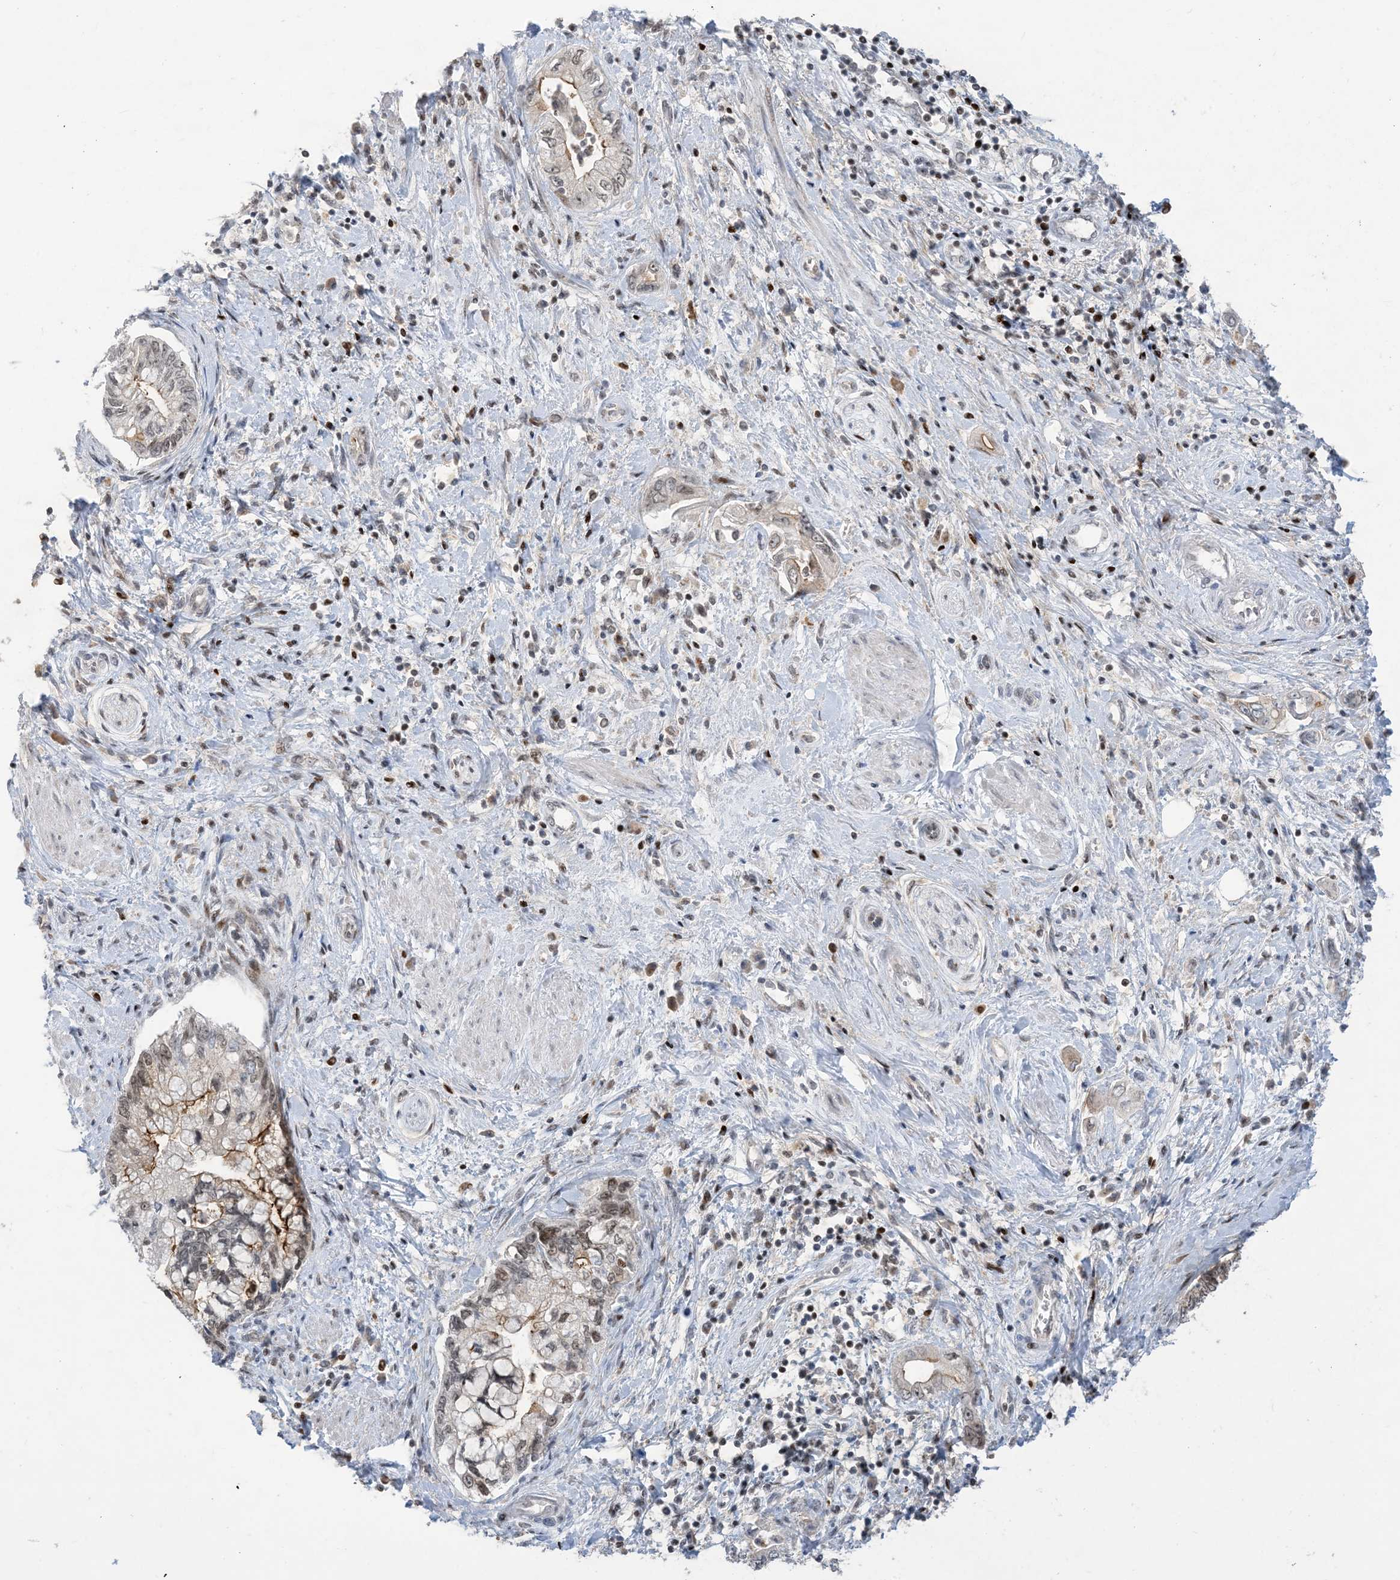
{"staining": {"intensity": "moderate", "quantity": "<25%", "location": "cytoplasmic/membranous,nuclear"}, "tissue": "pancreatic cancer", "cell_type": "Tumor cells", "image_type": "cancer", "snomed": [{"axis": "morphology", "description": "Adenocarcinoma, NOS"}, {"axis": "topography", "description": "Pancreas"}], "caption": "Pancreatic cancer was stained to show a protein in brown. There is low levels of moderate cytoplasmic/membranous and nuclear expression in about <25% of tumor cells.", "gene": "SLC25A53", "patient": {"sex": "female", "age": 73}}